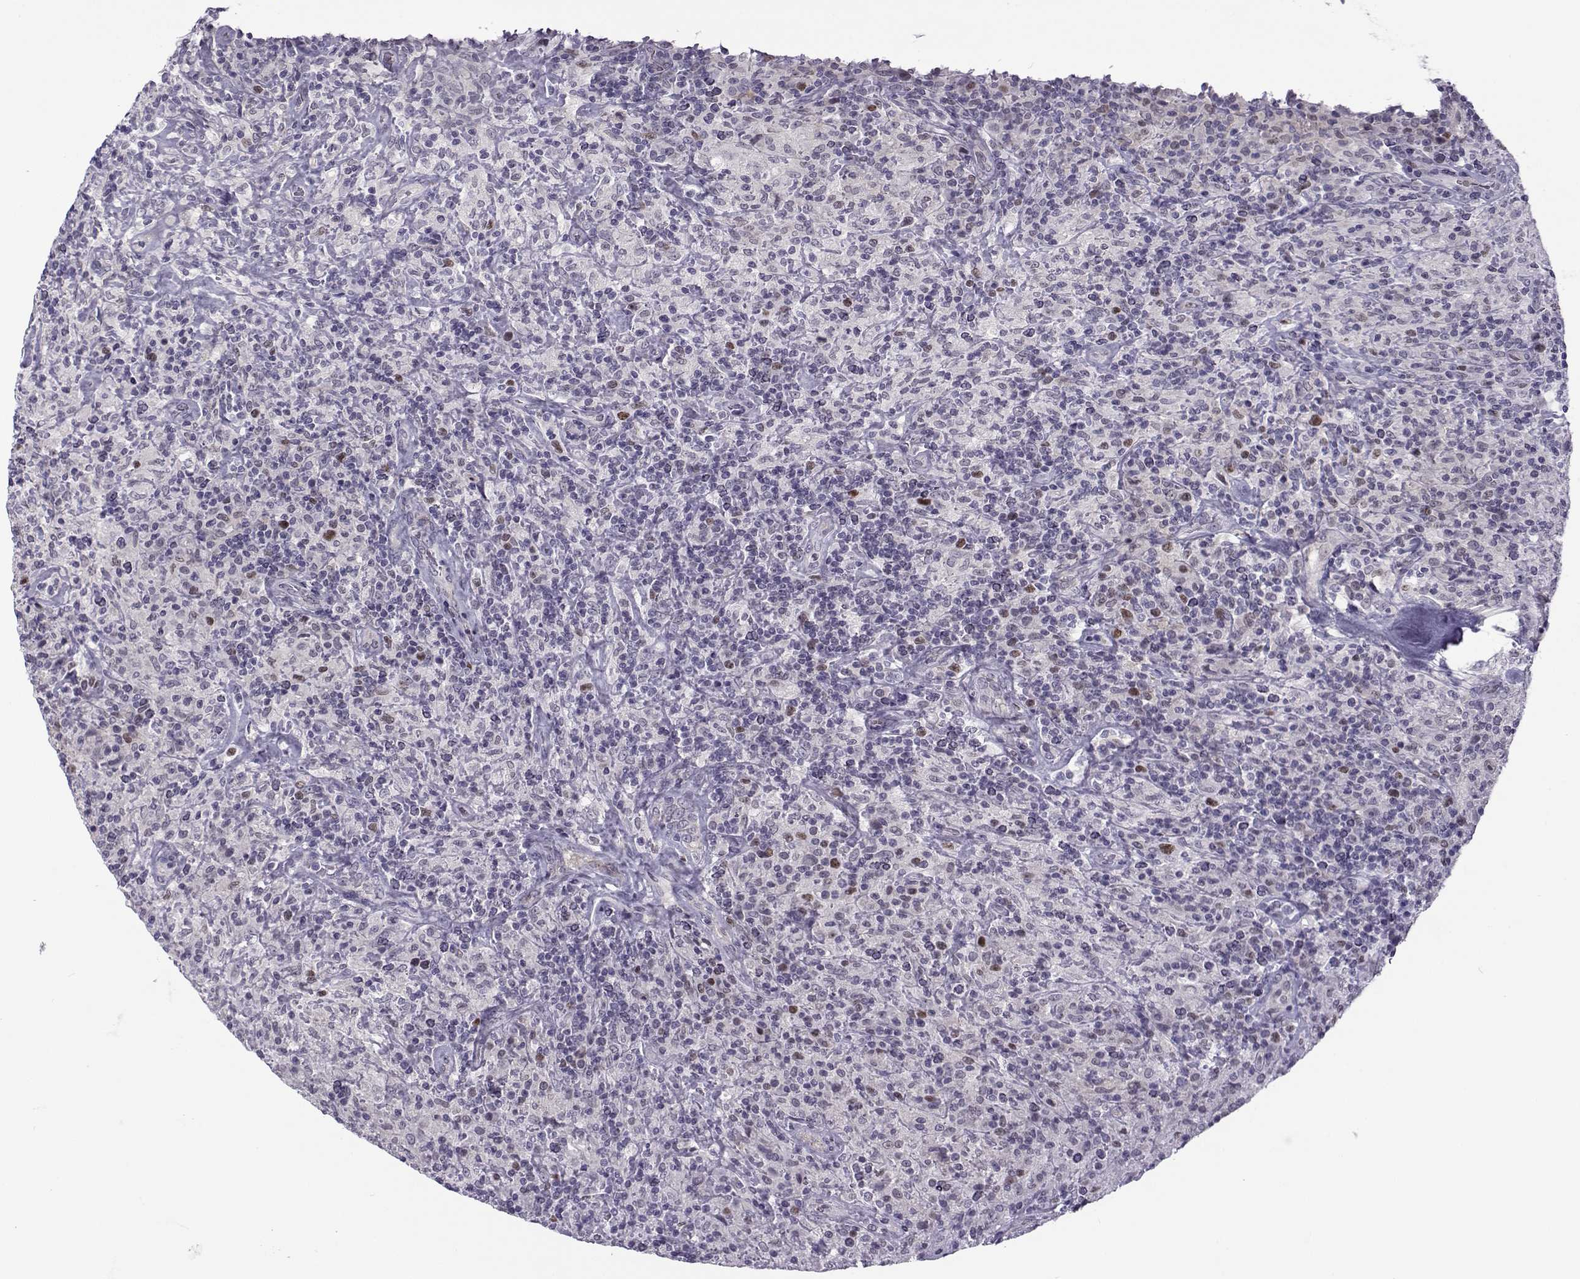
{"staining": {"intensity": "negative", "quantity": "none", "location": "none"}, "tissue": "lymphoma", "cell_type": "Tumor cells", "image_type": "cancer", "snomed": [{"axis": "morphology", "description": "Hodgkin's disease, NOS"}, {"axis": "topography", "description": "Lymph node"}], "caption": "Lymphoma stained for a protein using IHC exhibits no positivity tumor cells.", "gene": "BACH1", "patient": {"sex": "male", "age": 70}}